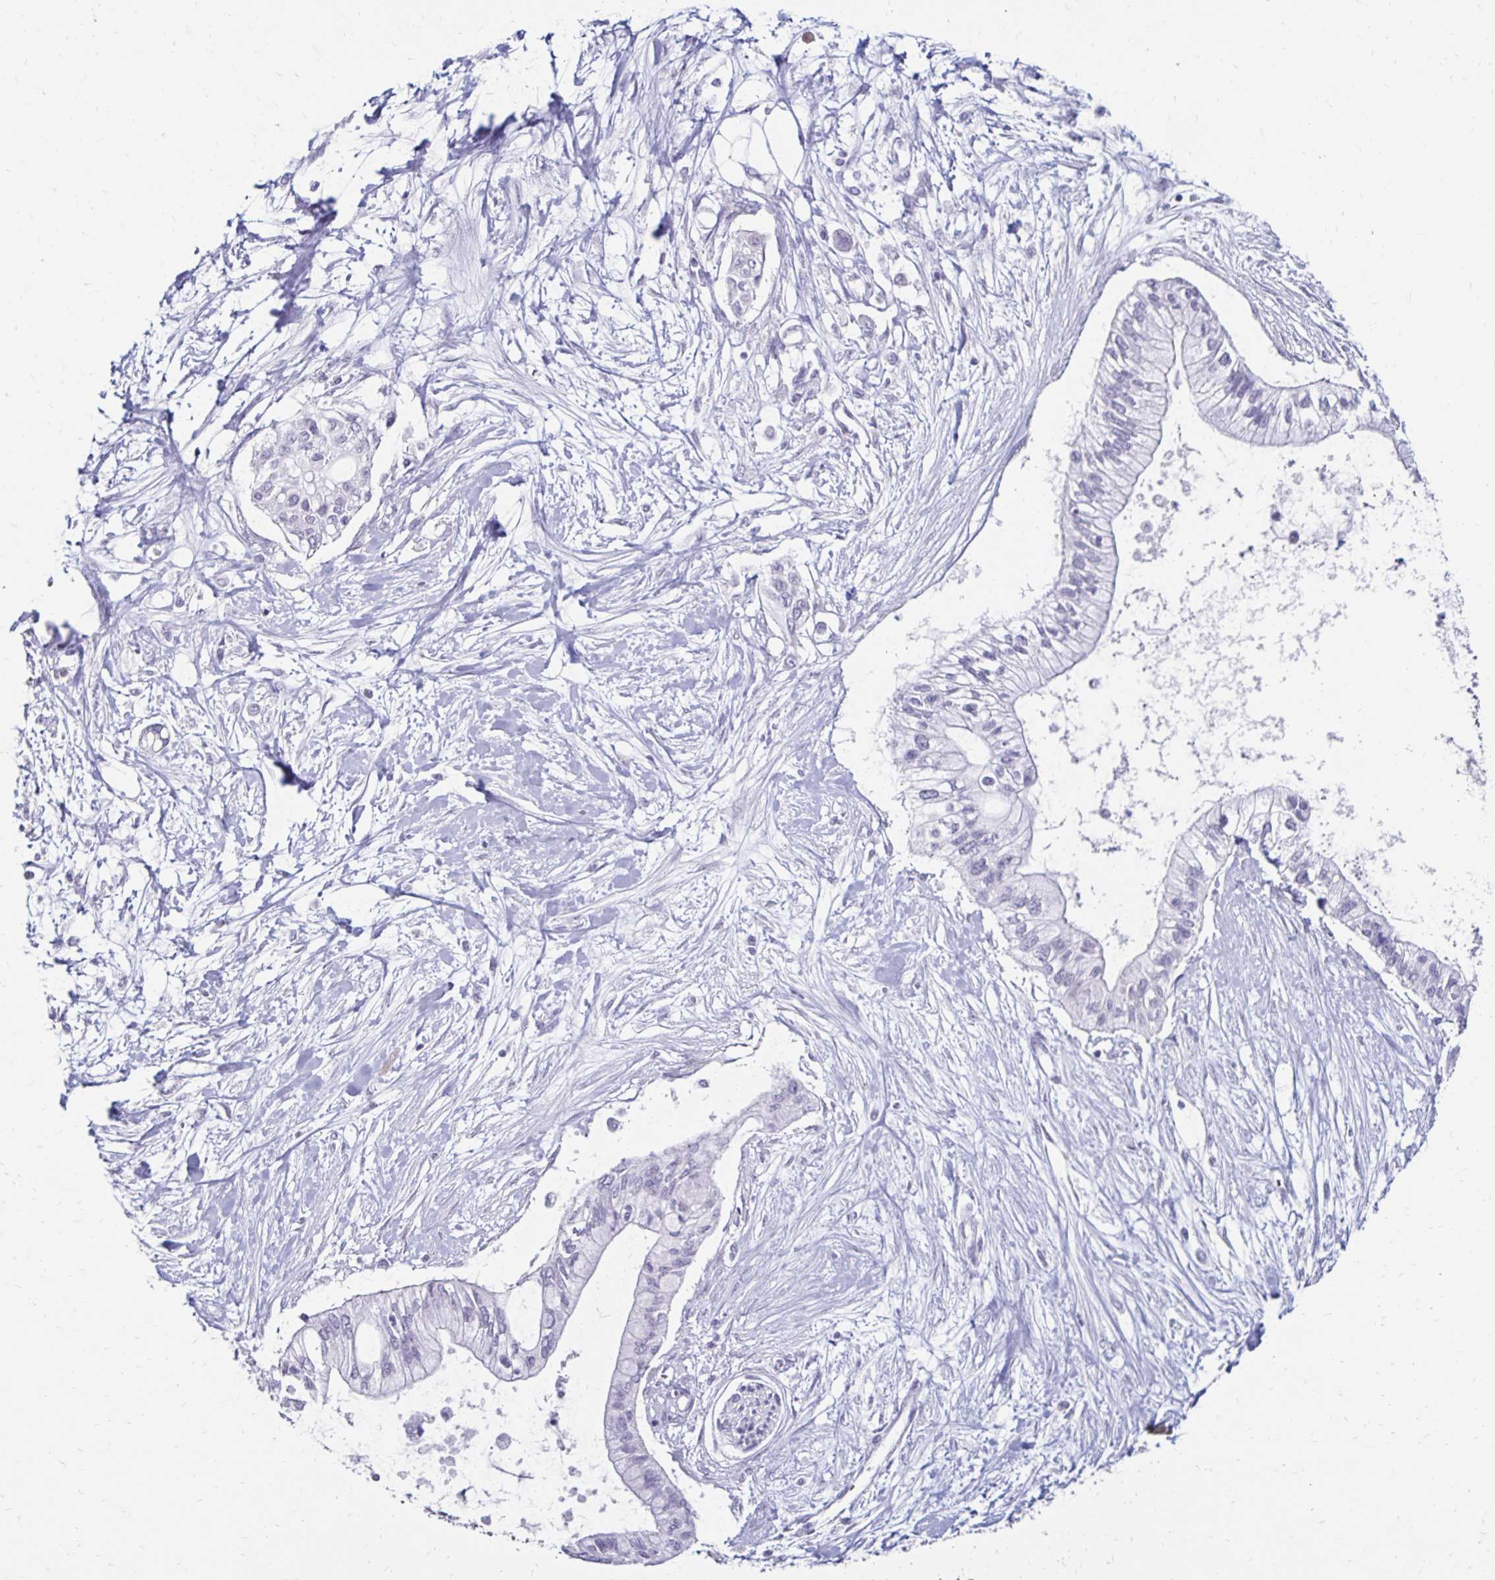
{"staining": {"intensity": "negative", "quantity": "none", "location": "none"}, "tissue": "pancreatic cancer", "cell_type": "Tumor cells", "image_type": "cancer", "snomed": [{"axis": "morphology", "description": "Adenocarcinoma, NOS"}, {"axis": "topography", "description": "Pancreas"}], "caption": "Human pancreatic cancer (adenocarcinoma) stained for a protein using immunohistochemistry (IHC) shows no staining in tumor cells.", "gene": "TOMM34", "patient": {"sex": "female", "age": 77}}